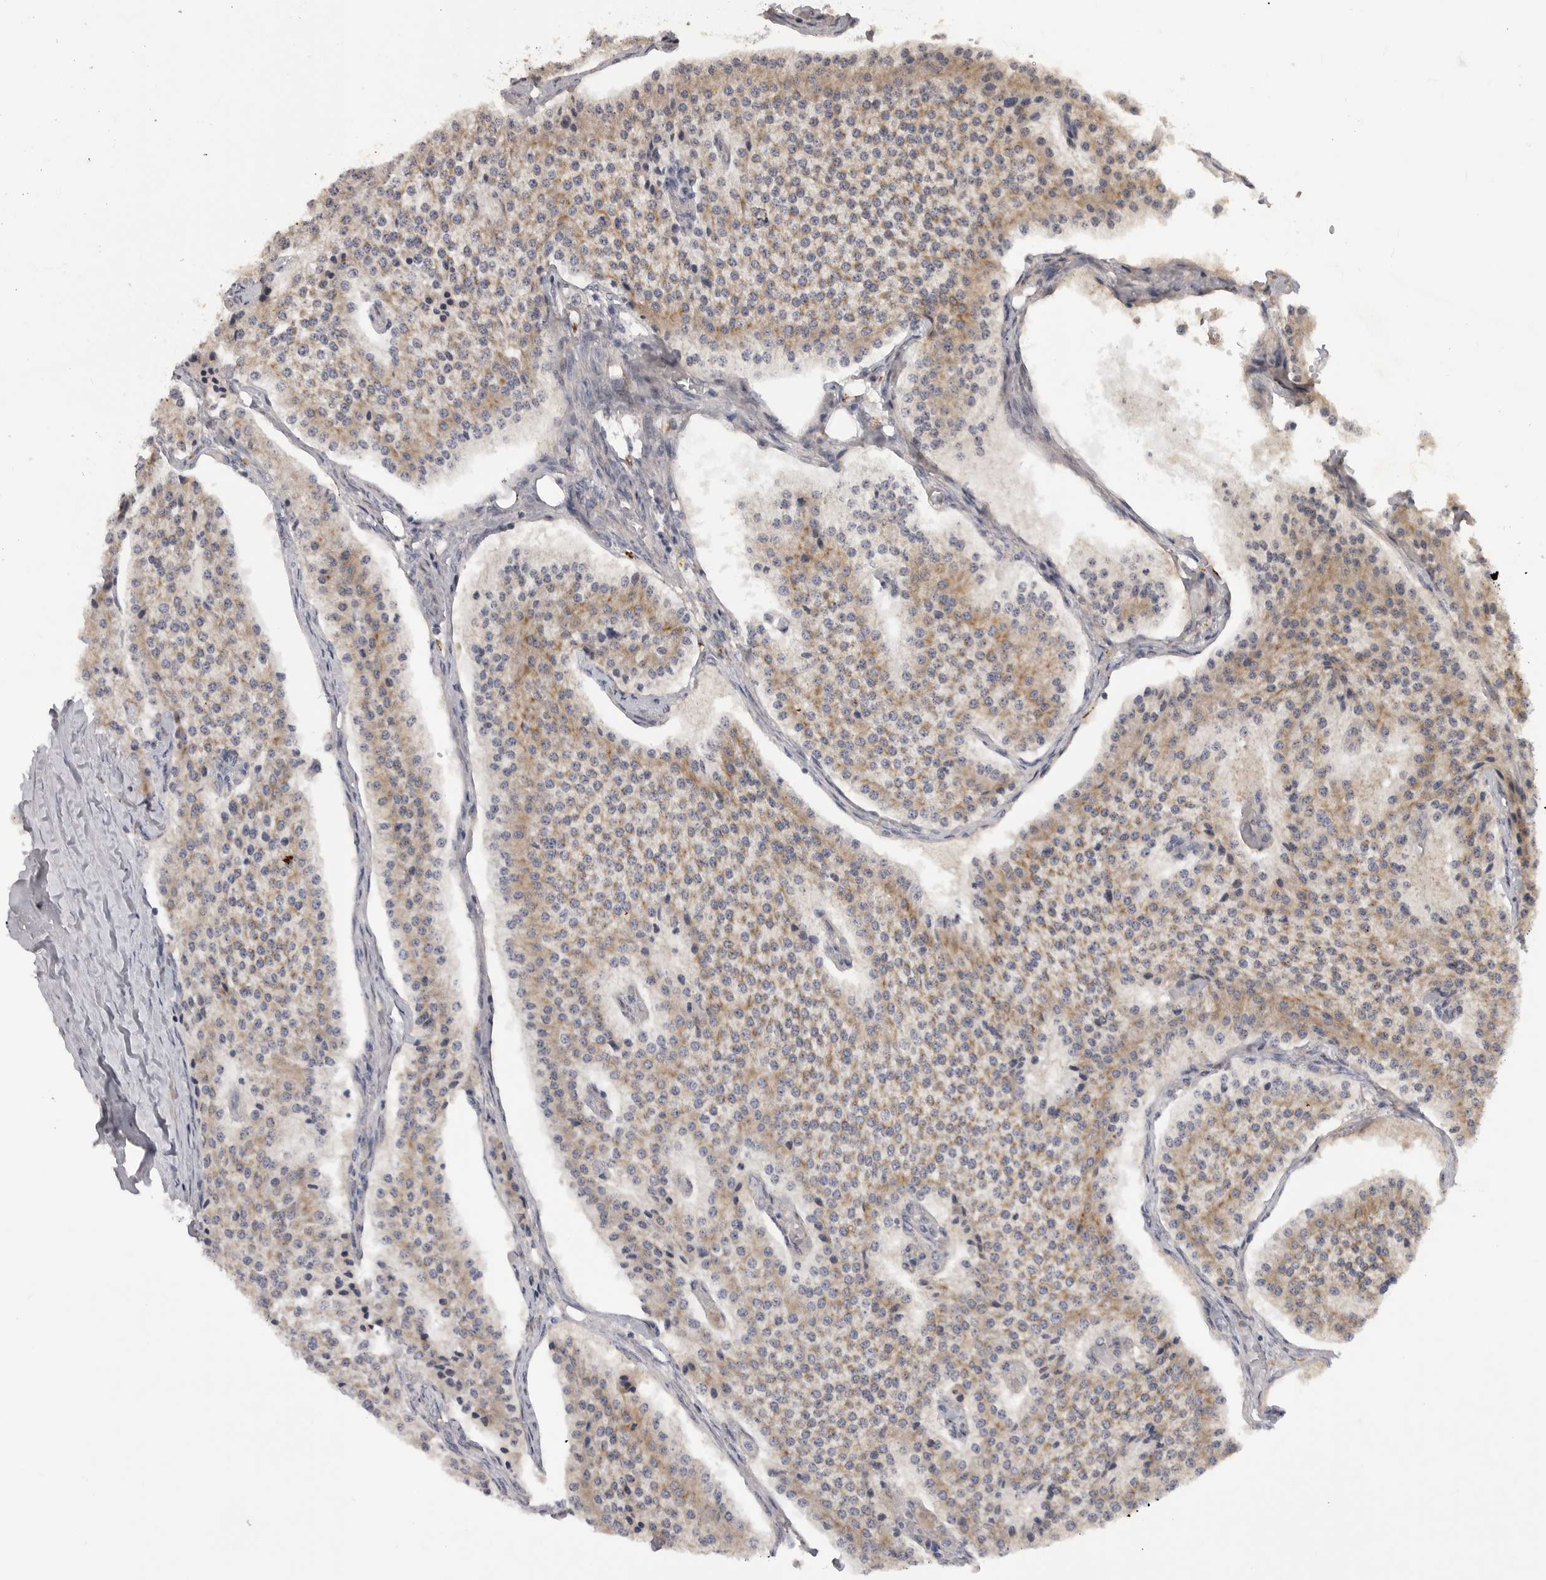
{"staining": {"intensity": "weak", "quantity": ">75%", "location": "cytoplasmic/membranous"}, "tissue": "carcinoid", "cell_type": "Tumor cells", "image_type": "cancer", "snomed": [{"axis": "morphology", "description": "Carcinoid, malignant, NOS"}, {"axis": "topography", "description": "Colon"}], "caption": "A histopathology image showing weak cytoplasmic/membranous positivity in about >75% of tumor cells in carcinoid, as visualized by brown immunohistochemical staining.", "gene": "DHDDS", "patient": {"sex": "female", "age": 52}}